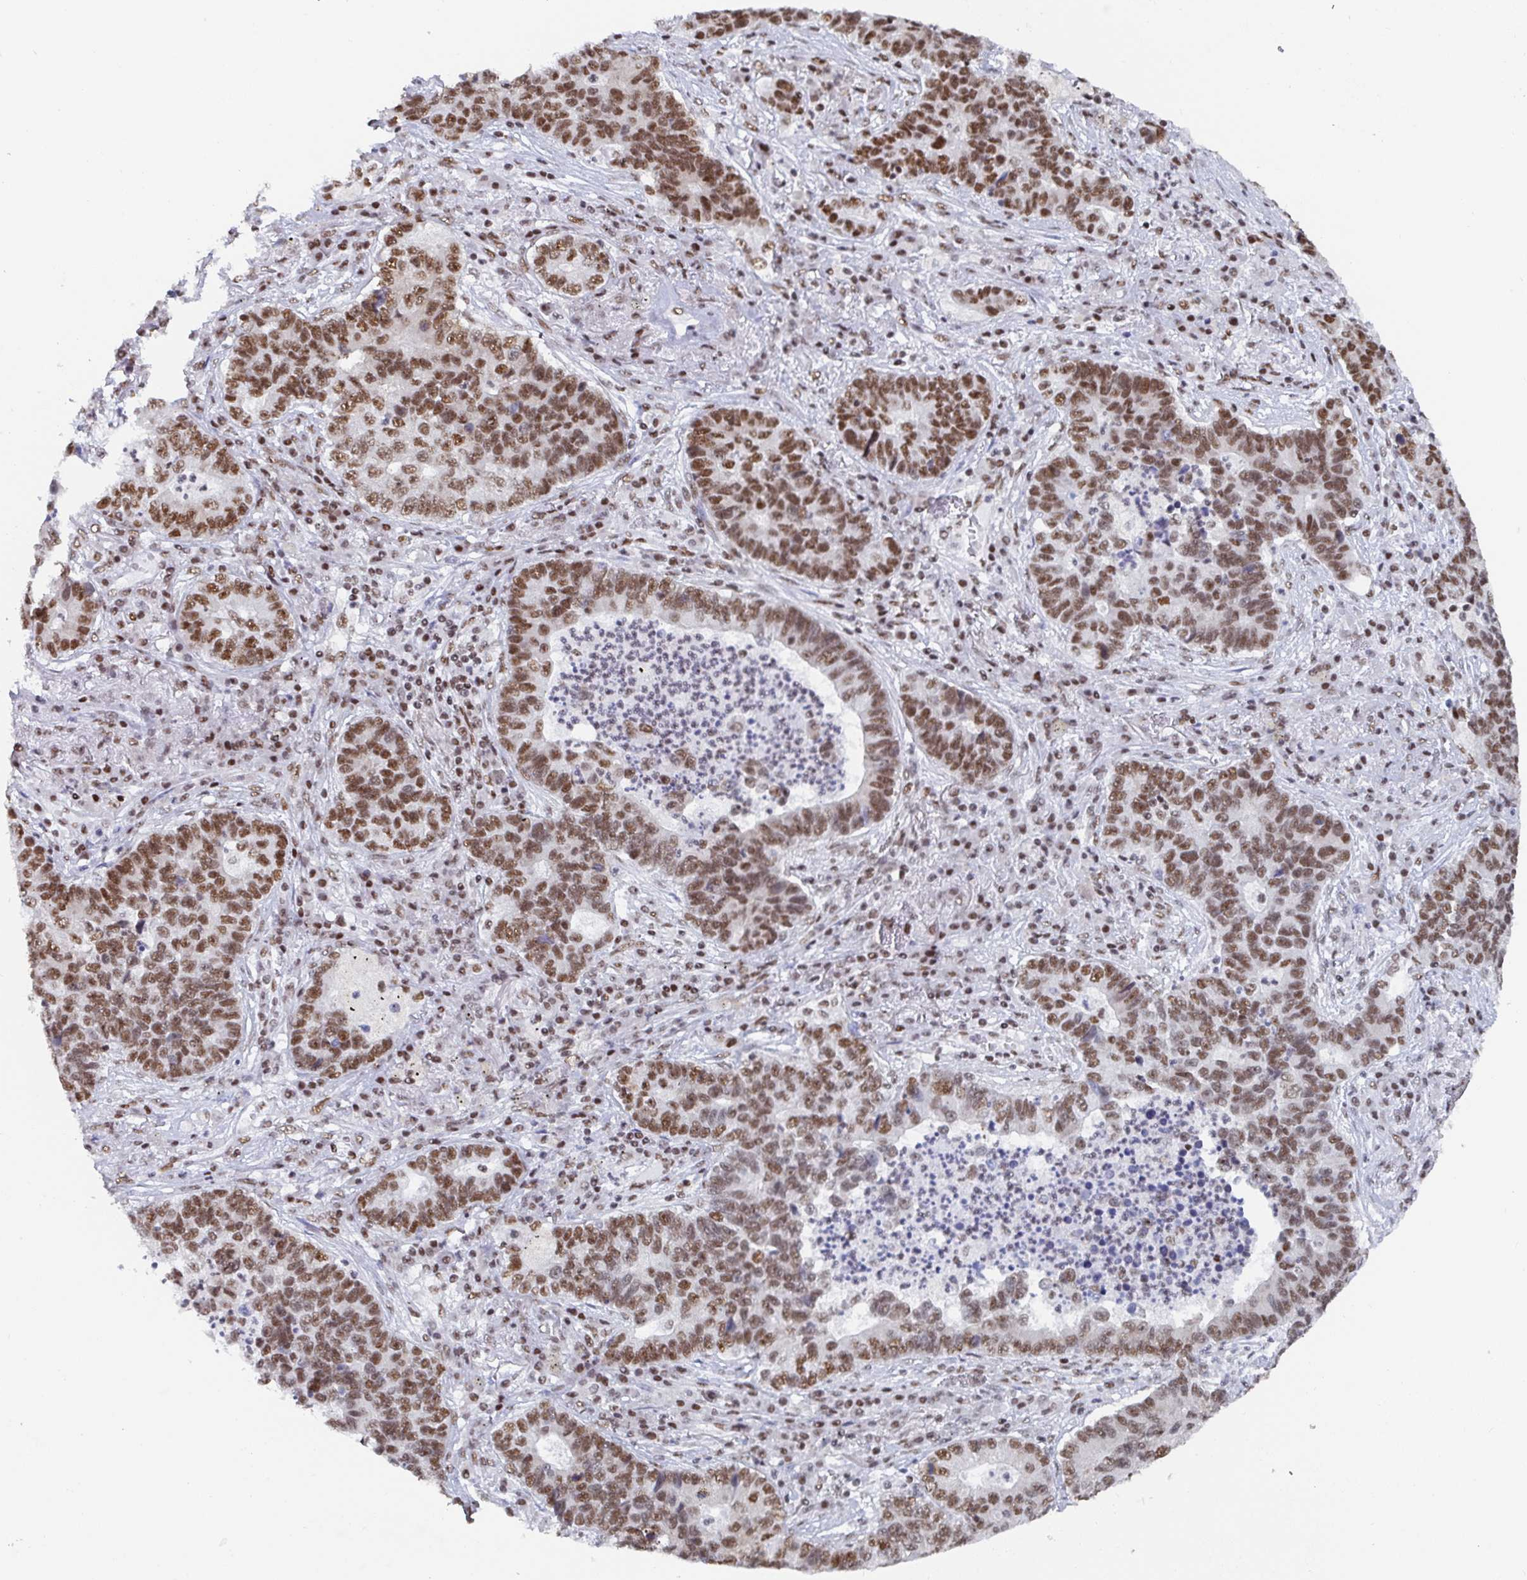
{"staining": {"intensity": "moderate", "quantity": "25%-75%", "location": "nuclear"}, "tissue": "lung cancer", "cell_type": "Tumor cells", "image_type": "cancer", "snomed": [{"axis": "morphology", "description": "Adenocarcinoma, NOS"}, {"axis": "topography", "description": "Lung"}], "caption": "The image shows immunohistochemical staining of lung adenocarcinoma. There is moderate nuclear expression is appreciated in approximately 25%-75% of tumor cells.", "gene": "EWSR1", "patient": {"sex": "female", "age": 57}}